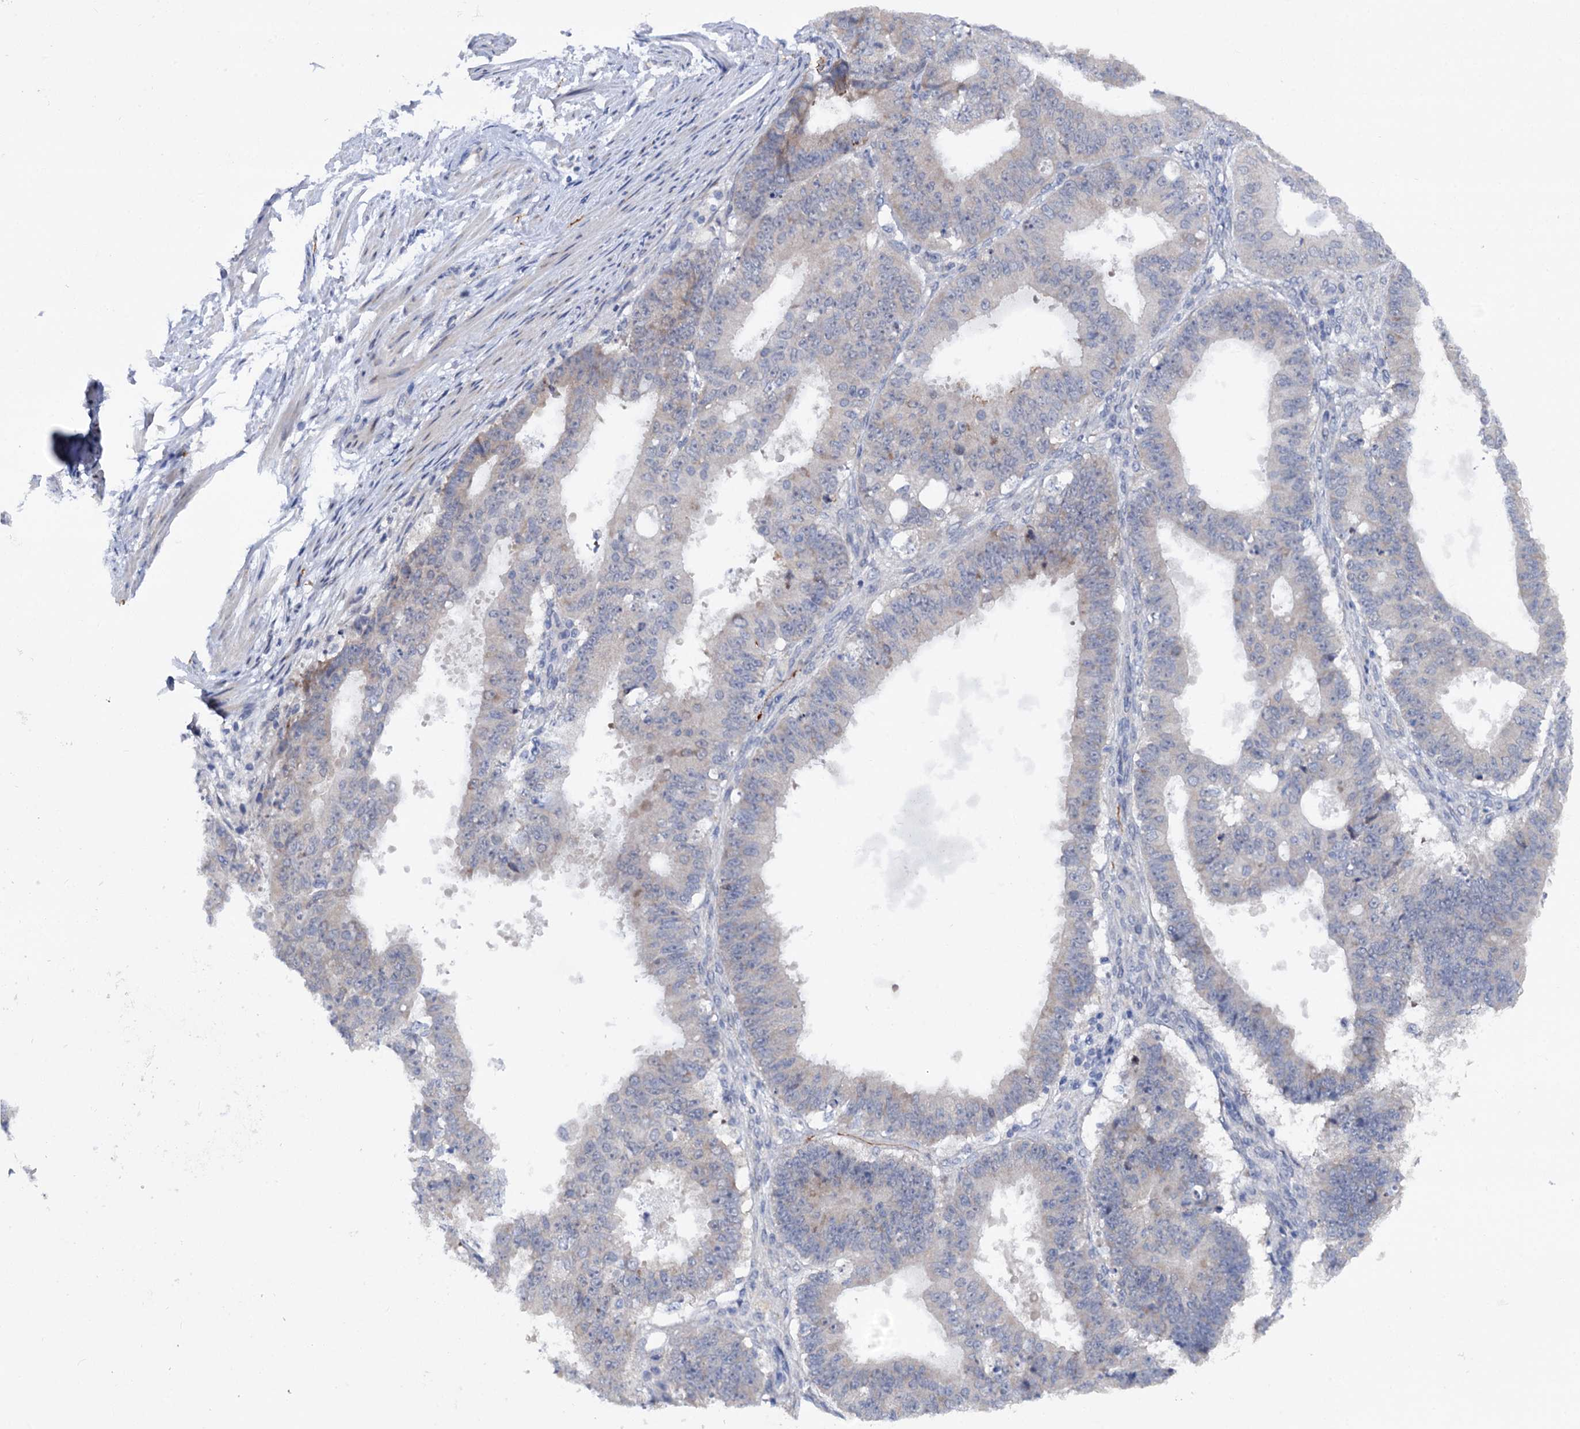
{"staining": {"intensity": "negative", "quantity": "none", "location": "none"}, "tissue": "ovarian cancer", "cell_type": "Tumor cells", "image_type": "cancer", "snomed": [{"axis": "morphology", "description": "Carcinoma, endometroid"}, {"axis": "topography", "description": "Appendix"}, {"axis": "topography", "description": "Ovary"}], "caption": "A high-resolution photomicrograph shows IHC staining of endometroid carcinoma (ovarian), which reveals no significant positivity in tumor cells.", "gene": "CAPRIN2", "patient": {"sex": "female", "age": 42}}